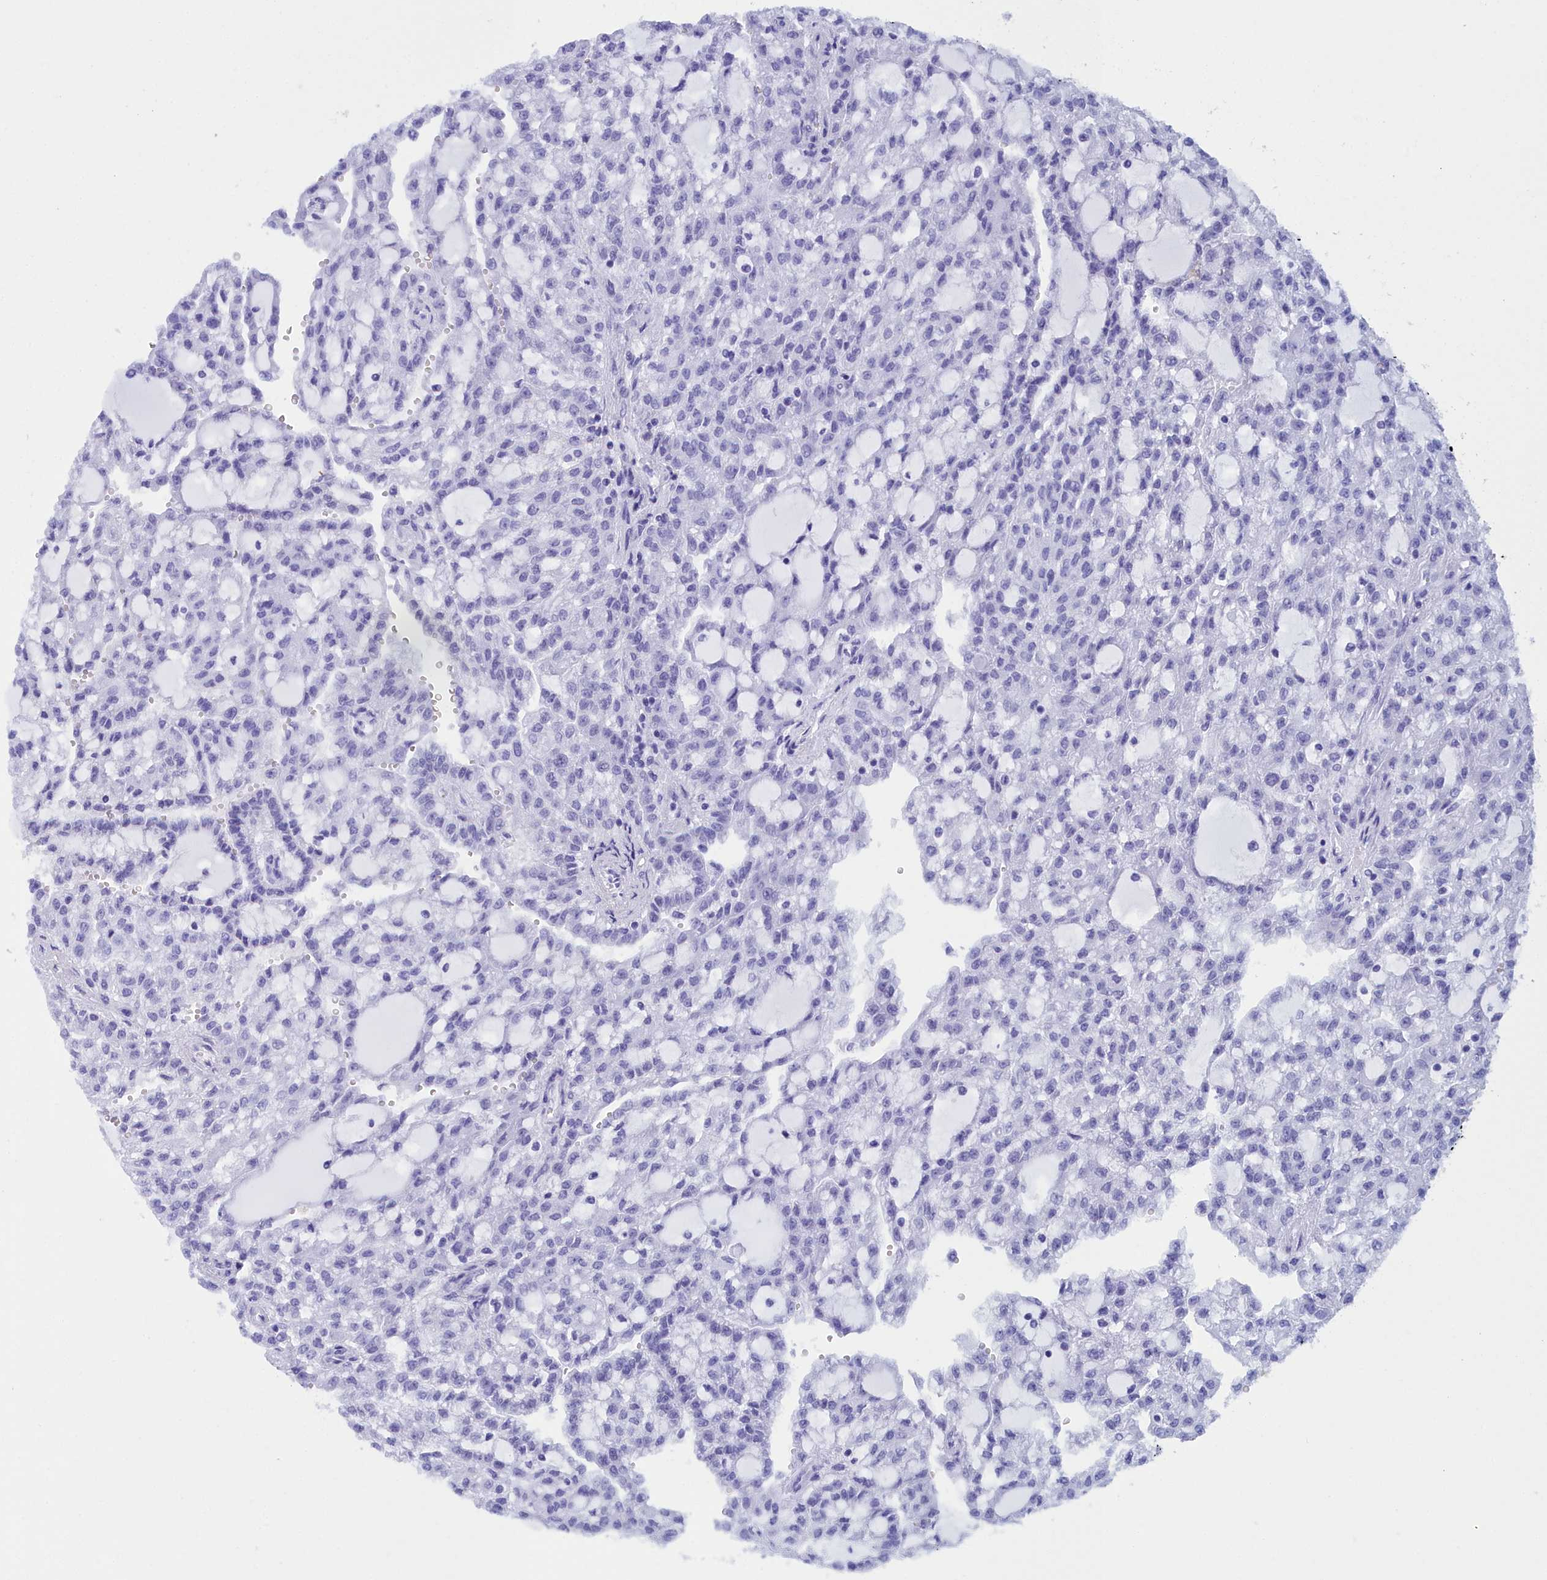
{"staining": {"intensity": "negative", "quantity": "none", "location": "none"}, "tissue": "renal cancer", "cell_type": "Tumor cells", "image_type": "cancer", "snomed": [{"axis": "morphology", "description": "Adenocarcinoma, NOS"}, {"axis": "topography", "description": "Kidney"}], "caption": "Photomicrograph shows no protein staining in tumor cells of adenocarcinoma (renal) tissue. (DAB (3,3'-diaminobenzidine) immunohistochemistry visualized using brightfield microscopy, high magnification).", "gene": "CCDC97", "patient": {"sex": "male", "age": 63}}